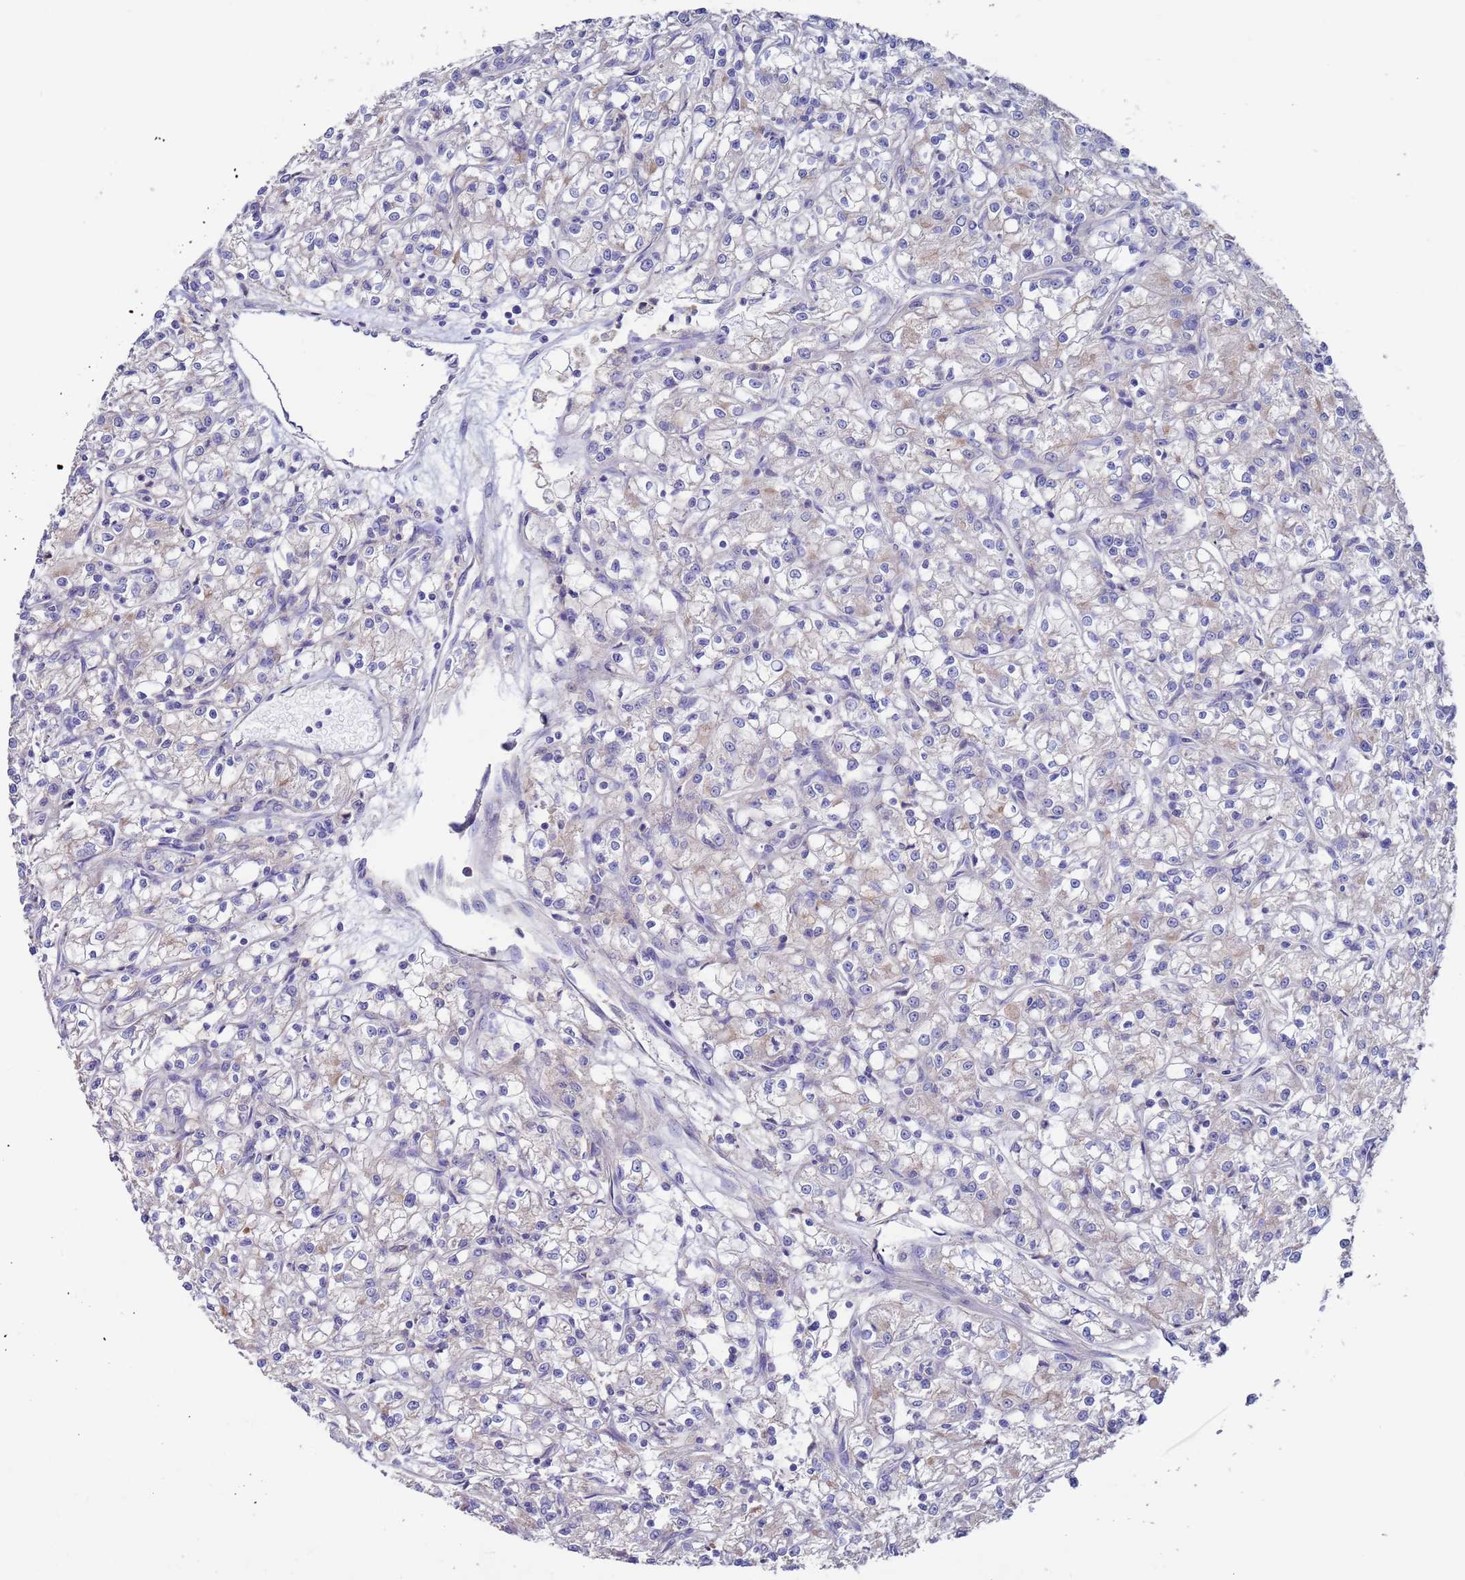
{"staining": {"intensity": "negative", "quantity": "none", "location": "none"}, "tissue": "renal cancer", "cell_type": "Tumor cells", "image_type": "cancer", "snomed": [{"axis": "morphology", "description": "Adenocarcinoma, NOS"}, {"axis": "topography", "description": "Kidney"}], "caption": "Immunohistochemistry image of neoplastic tissue: renal adenocarcinoma stained with DAB shows no significant protein staining in tumor cells.", "gene": "KRTCAP3", "patient": {"sex": "female", "age": 59}}